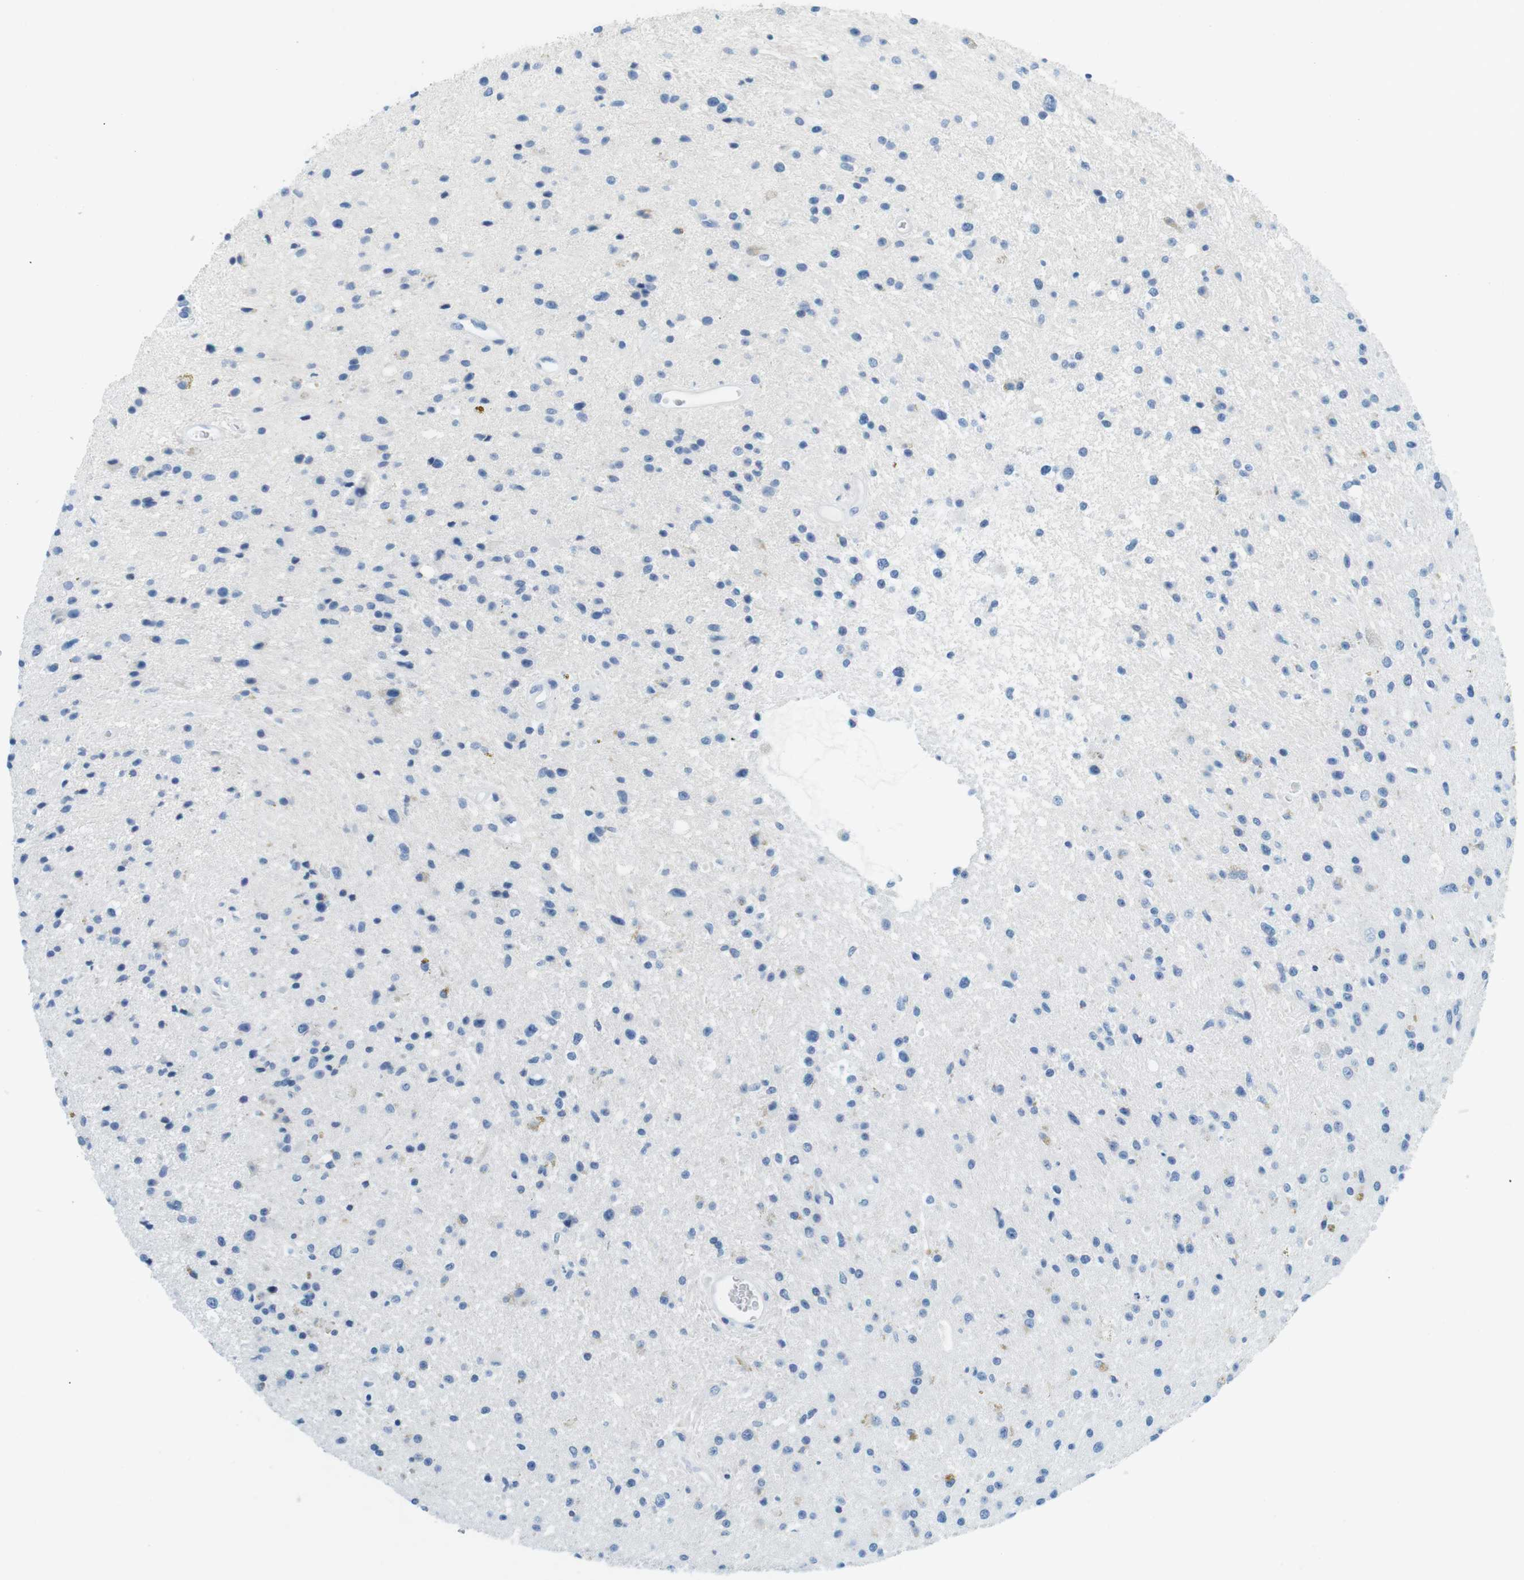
{"staining": {"intensity": "weak", "quantity": "<25%", "location": "cytoplasmic/membranous"}, "tissue": "glioma", "cell_type": "Tumor cells", "image_type": "cancer", "snomed": [{"axis": "morphology", "description": "Glioma, malignant, High grade"}, {"axis": "topography", "description": "Brain"}], "caption": "This is a photomicrograph of immunohistochemistry staining of malignant glioma (high-grade), which shows no staining in tumor cells. (DAB immunohistochemistry (IHC), high magnification).", "gene": "CYP2C9", "patient": {"sex": "male", "age": 33}}